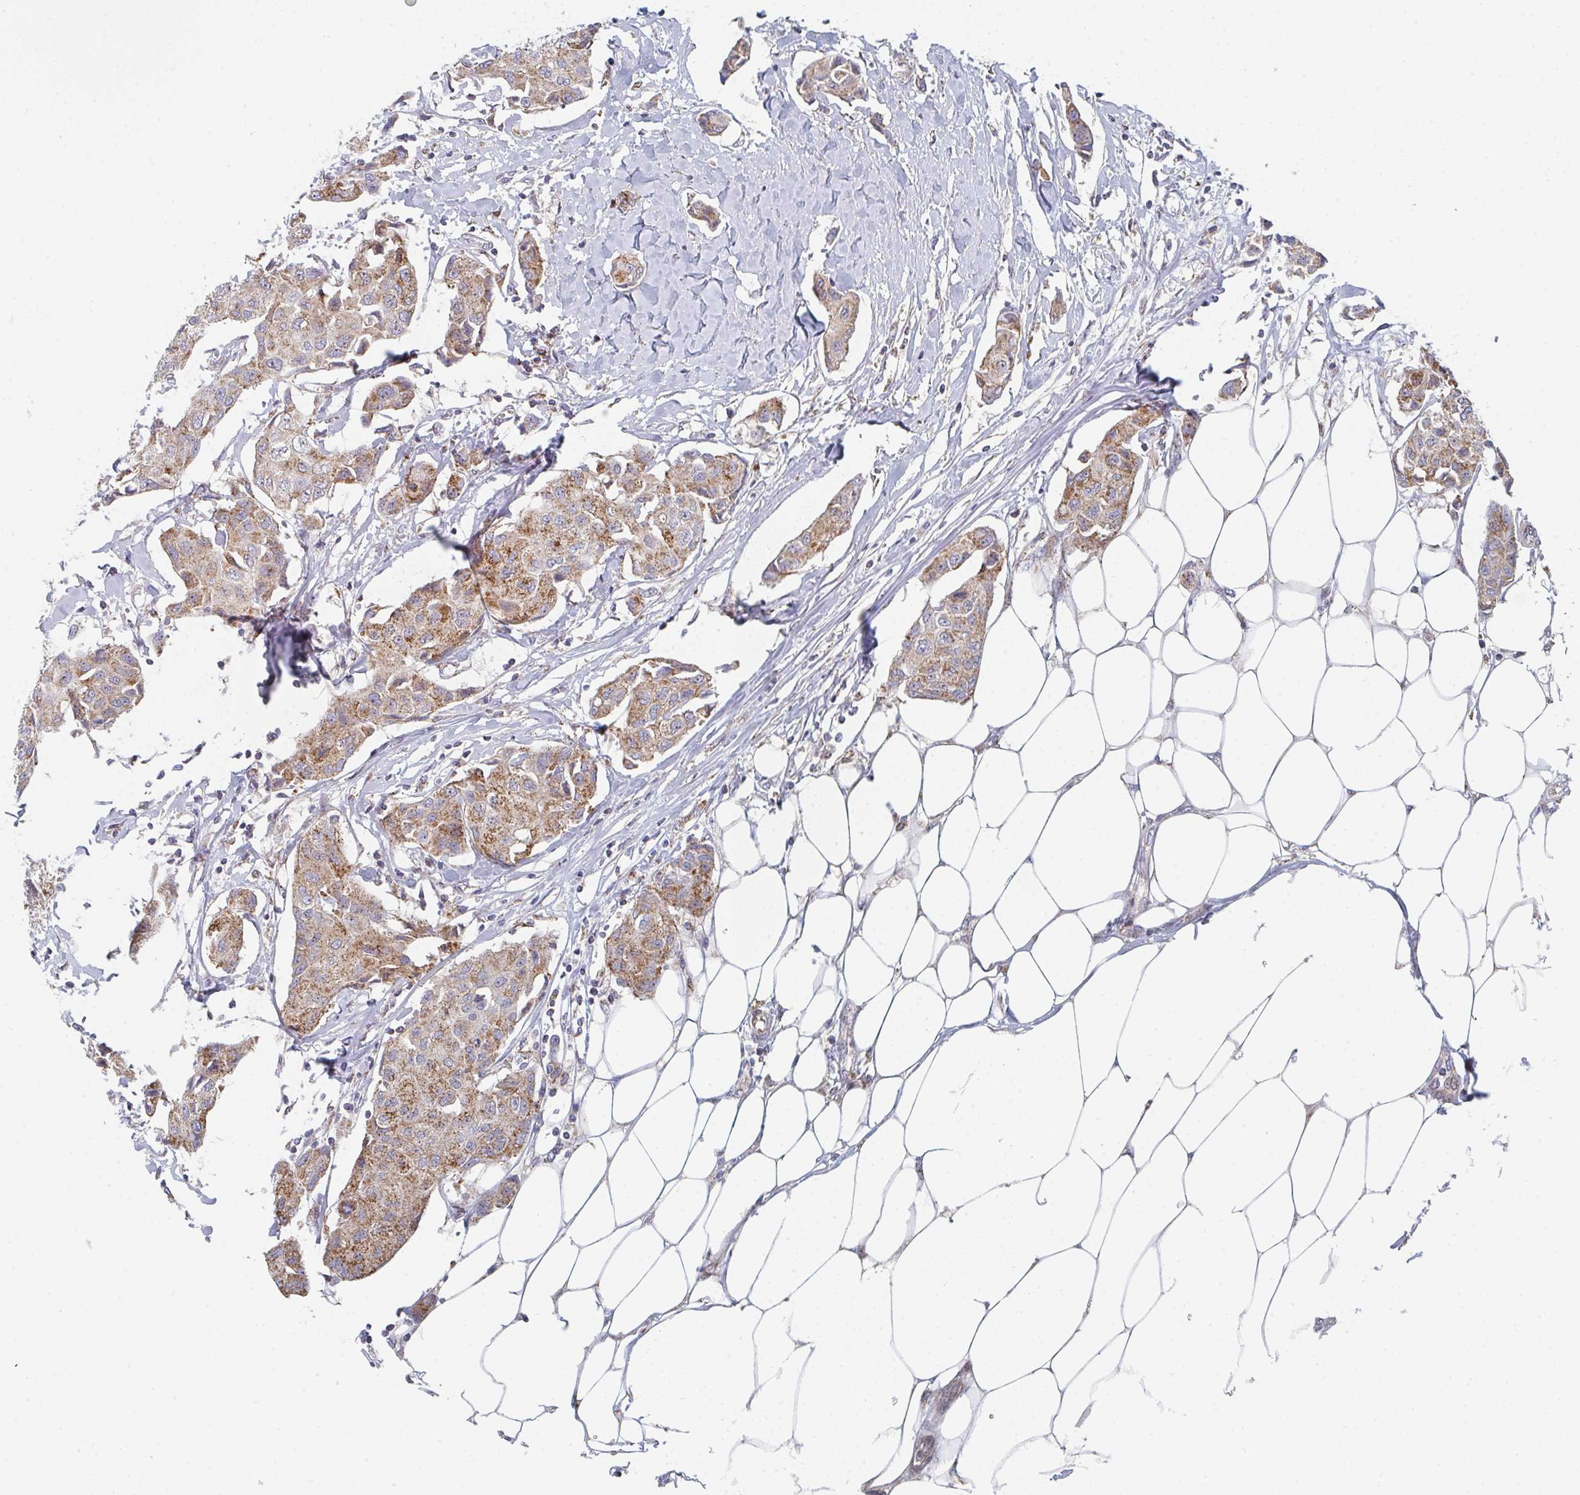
{"staining": {"intensity": "moderate", "quantity": ">75%", "location": "cytoplasmic/membranous"}, "tissue": "breast cancer", "cell_type": "Tumor cells", "image_type": "cancer", "snomed": [{"axis": "morphology", "description": "Duct carcinoma"}, {"axis": "topography", "description": "Breast"}, {"axis": "topography", "description": "Lymph node"}], "caption": "The histopathology image reveals a brown stain indicating the presence of a protein in the cytoplasmic/membranous of tumor cells in breast infiltrating ductal carcinoma.", "gene": "ZNF644", "patient": {"sex": "female", "age": 80}}